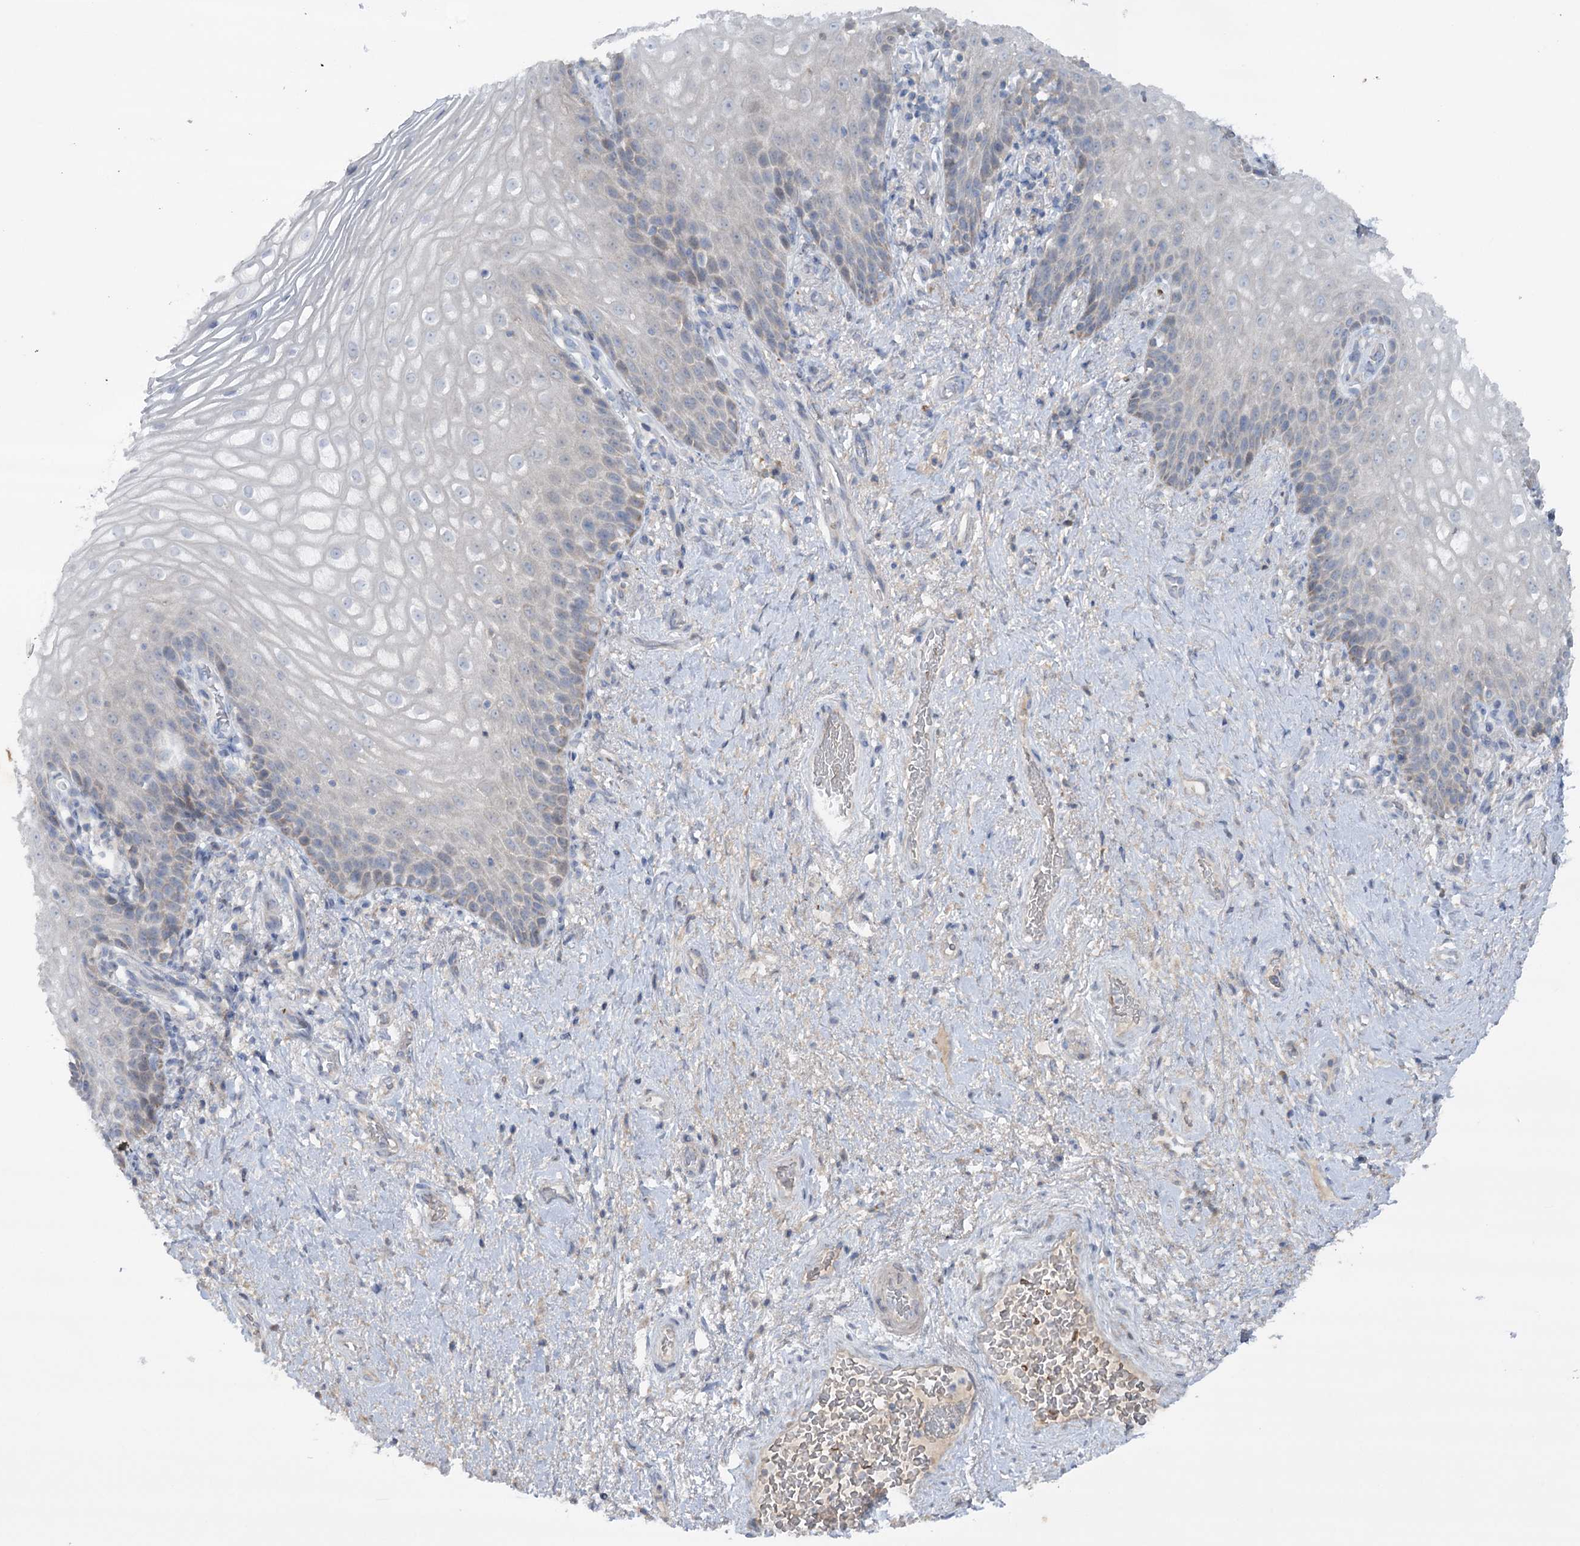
{"staining": {"intensity": "negative", "quantity": "none", "location": "none"}, "tissue": "vagina", "cell_type": "Squamous epithelial cells", "image_type": "normal", "snomed": [{"axis": "morphology", "description": "Normal tissue, NOS"}, {"axis": "topography", "description": "Vagina"}], "caption": "There is no significant expression in squamous epithelial cells of vagina. (DAB (3,3'-diaminobenzidine) immunohistochemistry (IHC) visualized using brightfield microscopy, high magnification).", "gene": "MTCH2", "patient": {"sex": "female", "age": 60}}